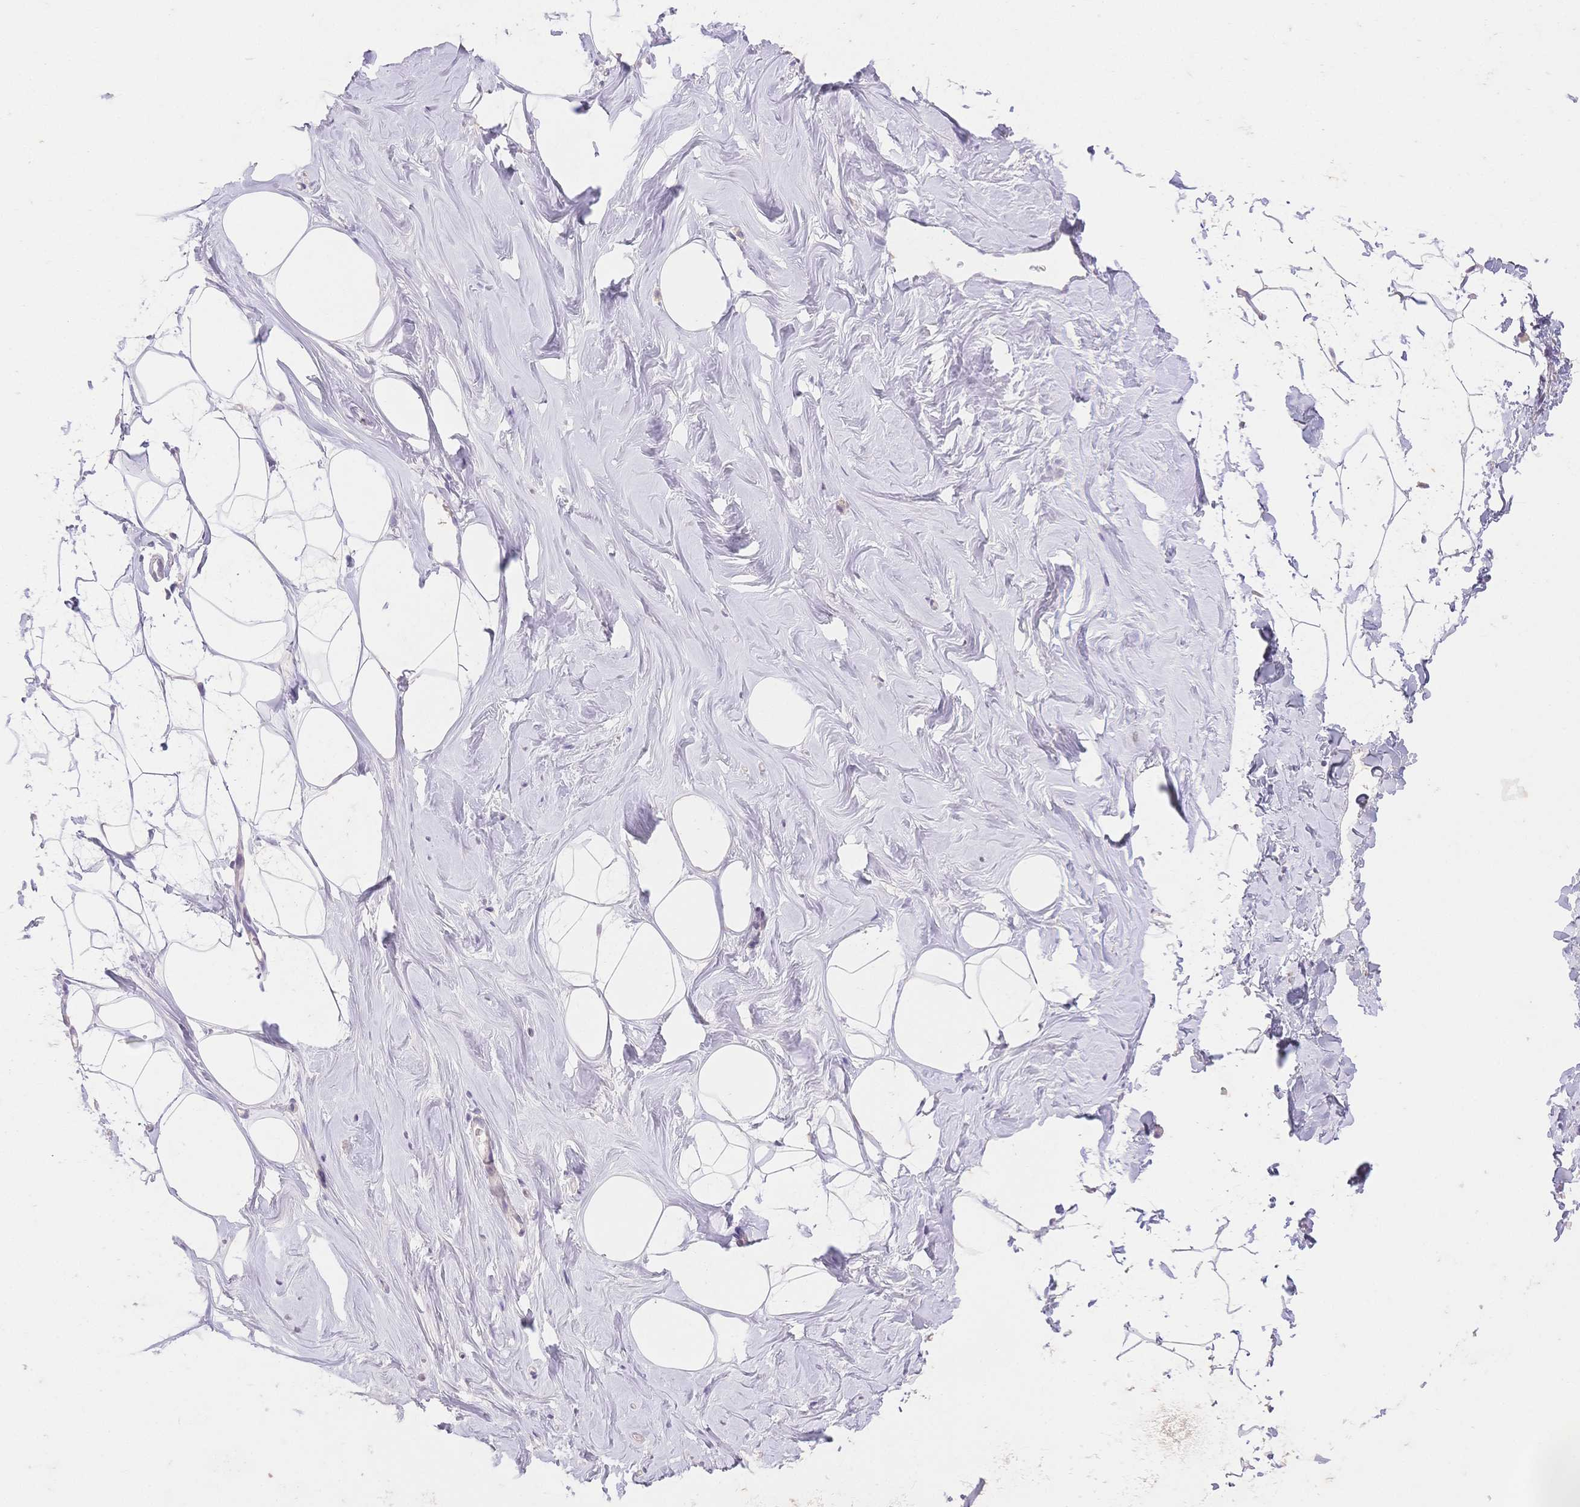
{"staining": {"intensity": "negative", "quantity": "none", "location": "none"}, "tissue": "breast", "cell_type": "Adipocytes", "image_type": "normal", "snomed": [{"axis": "morphology", "description": "Normal tissue, NOS"}, {"axis": "topography", "description": "Breast"}], "caption": "Photomicrograph shows no significant protein positivity in adipocytes of unremarkable breast.", "gene": "SUV39H2", "patient": {"sex": "female", "age": 32}}